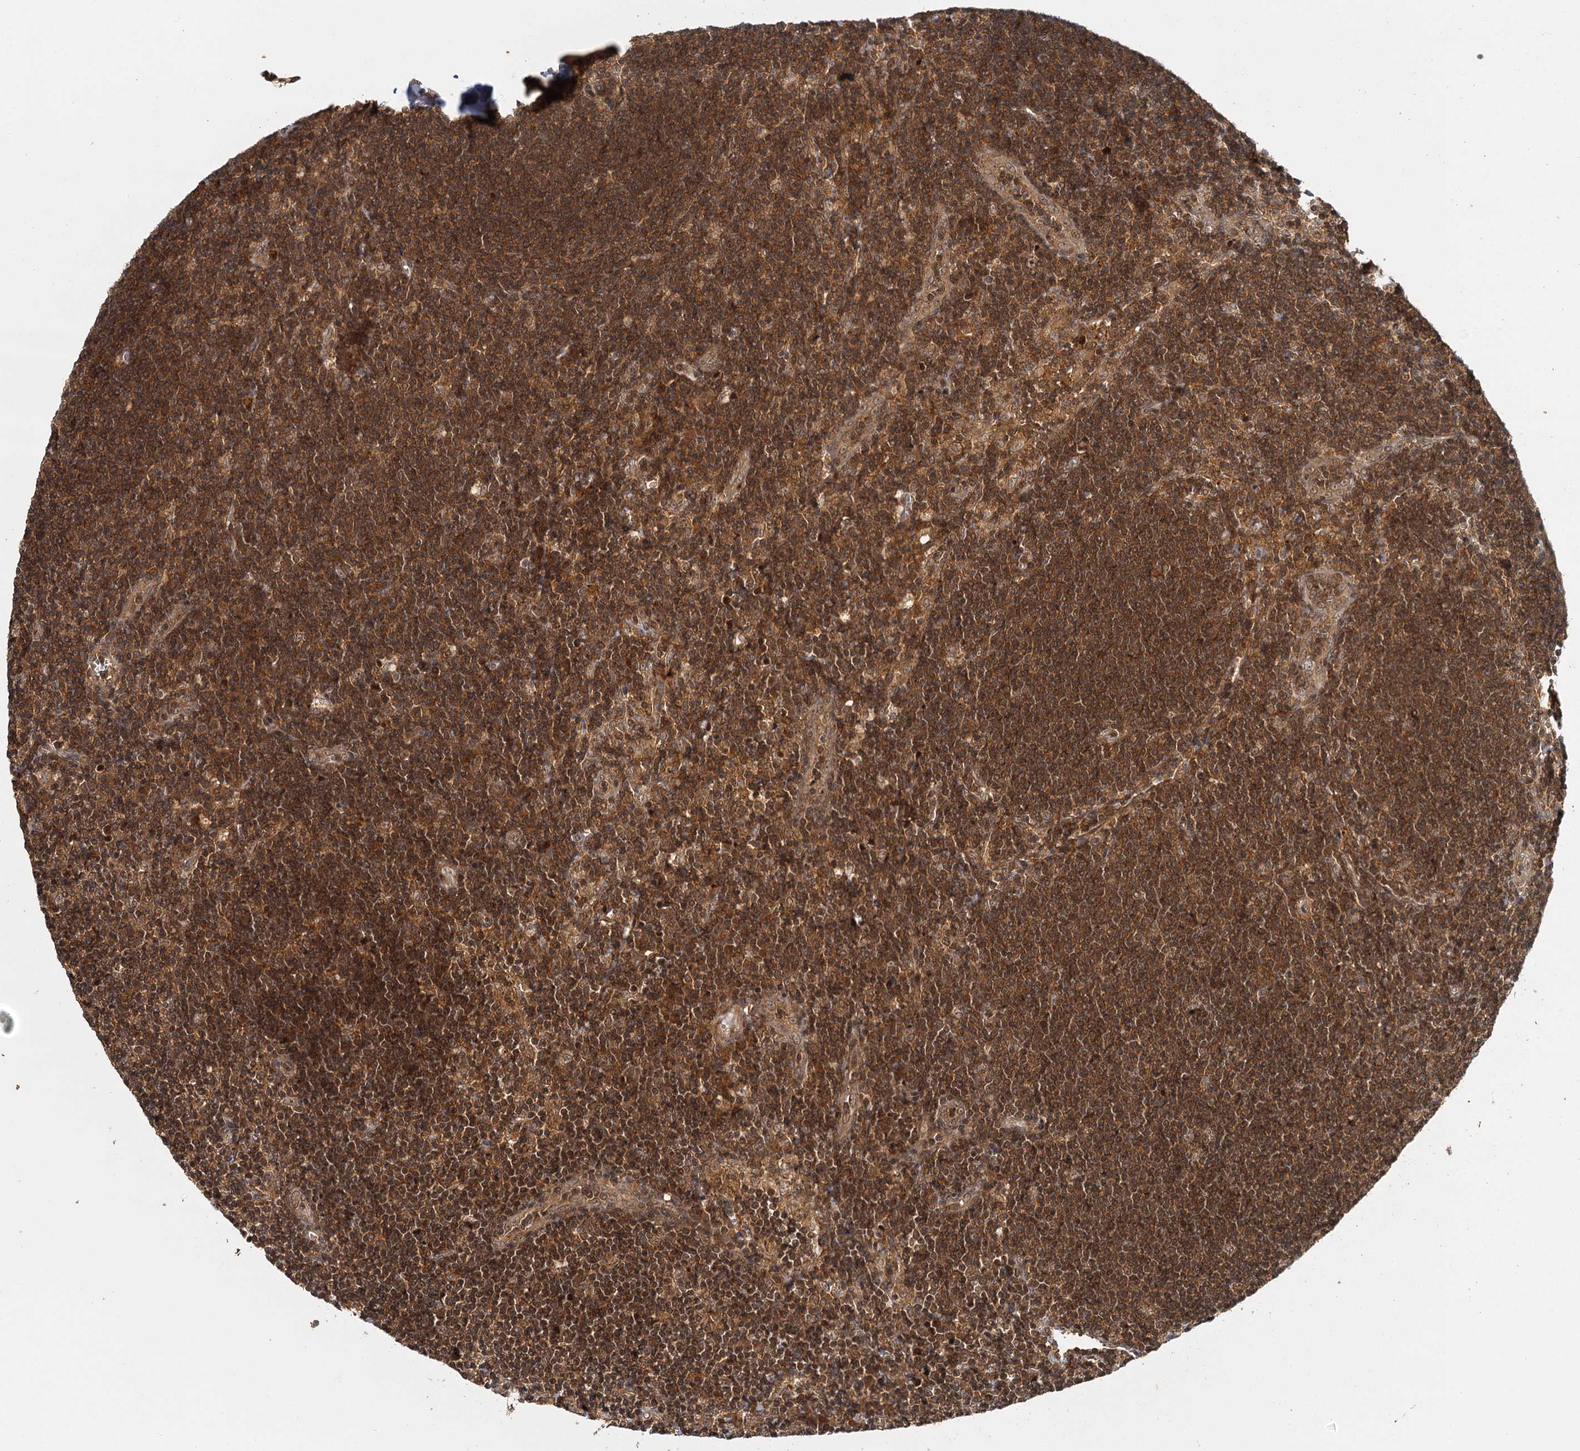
{"staining": {"intensity": "strong", "quantity": ">75%", "location": "cytoplasmic/membranous"}, "tissue": "lymph node", "cell_type": "Germinal center cells", "image_type": "normal", "snomed": [{"axis": "morphology", "description": "Normal tissue, NOS"}, {"axis": "topography", "description": "Lymph node"}], "caption": "Immunohistochemistry (IHC) histopathology image of benign lymph node: lymph node stained using IHC reveals high levels of strong protein expression localized specifically in the cytoplasmic/membranous of germinal center cells, appearing as a cytoplasmic/membranous brown color.", "gene": "ZNF549", "patient": {"sex": "male", "age": 24}}